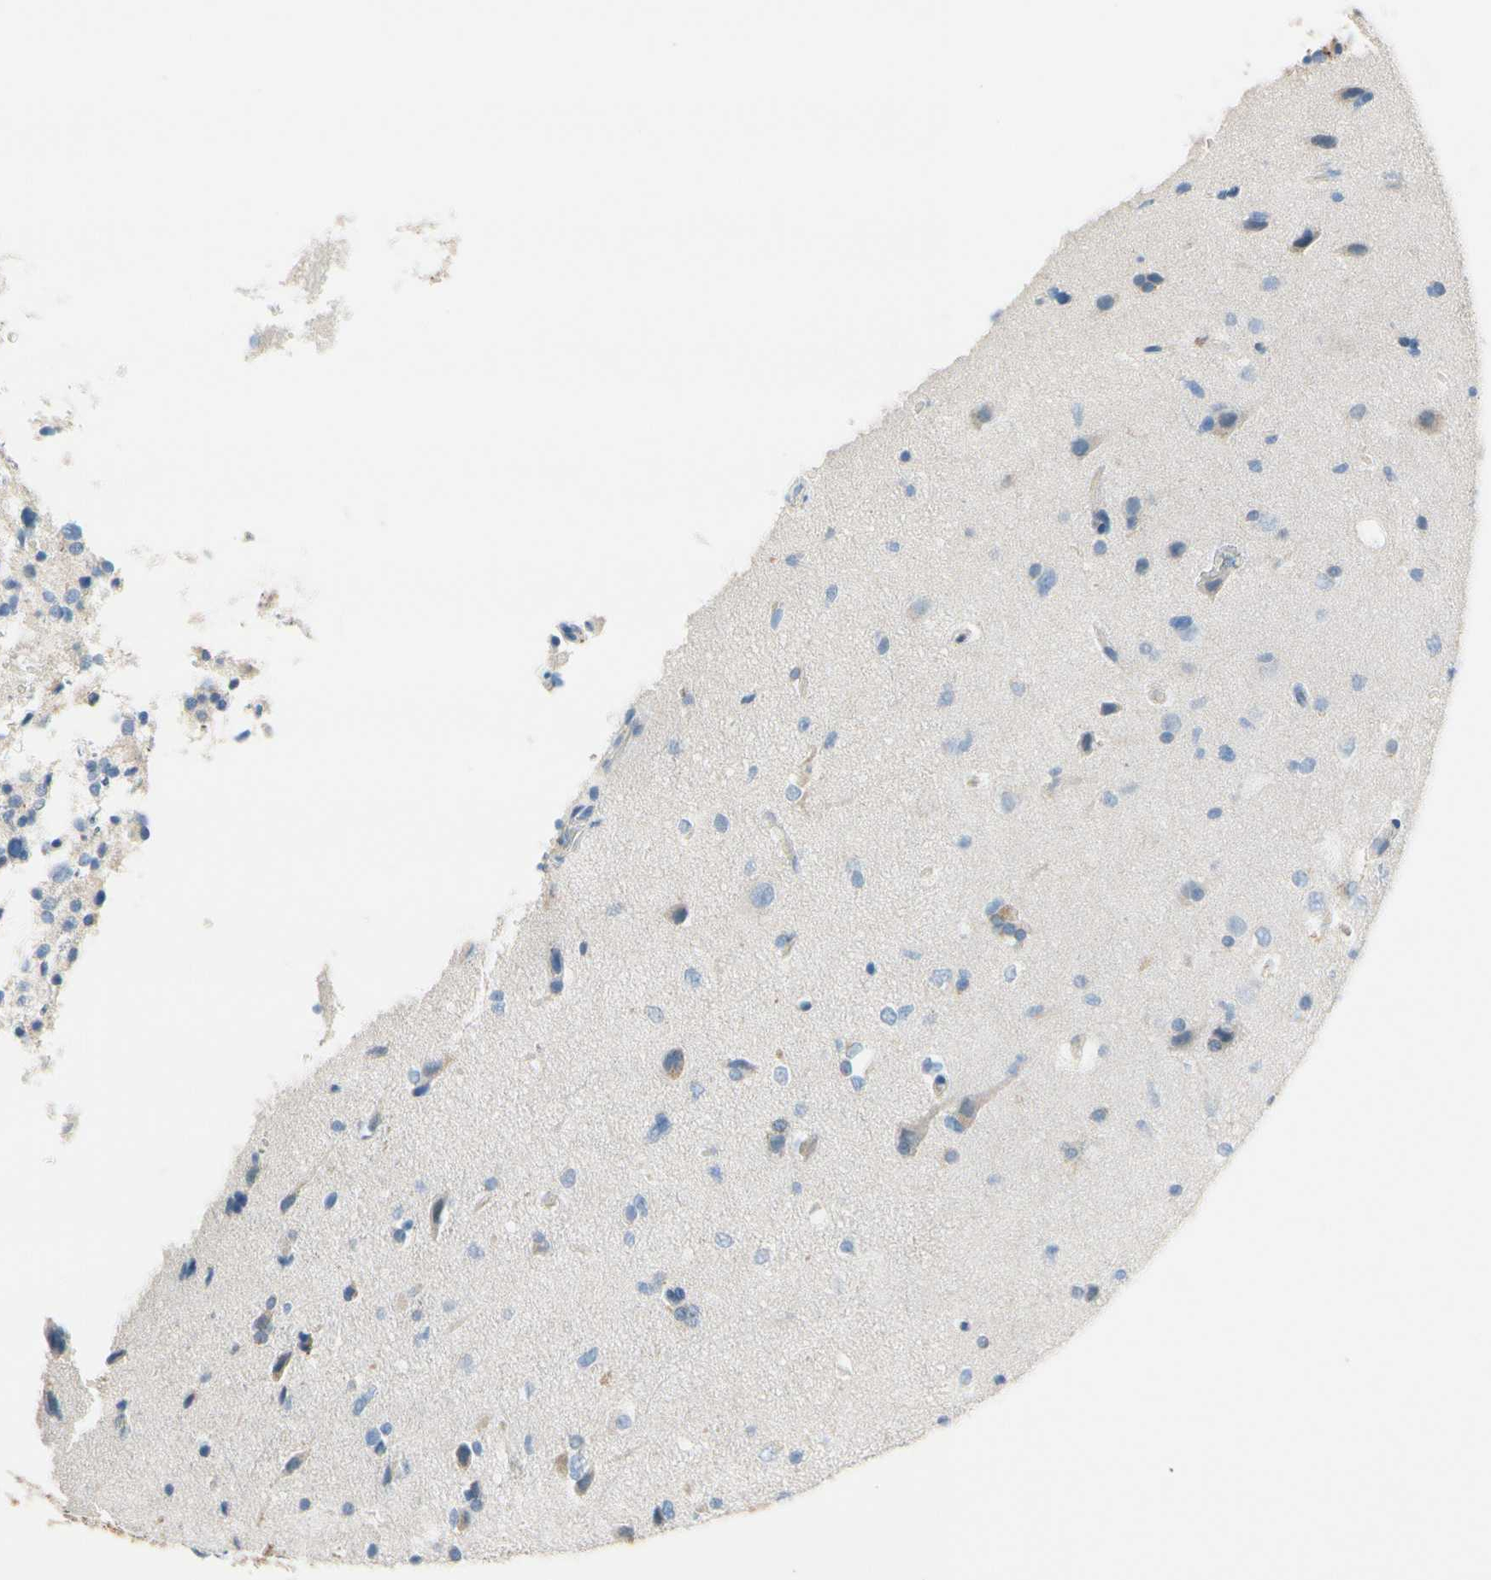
{"staining": {"intensity": "strong", "quantity": "<25%", "location": "cytoplasmic/membranous"}, "tissue": "glioma", "cell_type": "Tumor cells", "image_type": "cancer", "snomed": [{"axis": "morphology", "description": "Glioma, malignant, Low grade"}, {"axis": "topography", "description": "Brain"}], "caption": "Glioma stained for a protein (brown) shows strong cytoplasmic/membranous positive expression in about <25% of tumor cells.", "gene": "CKAP2", "patient": {"sex": "female", "age": 37}}